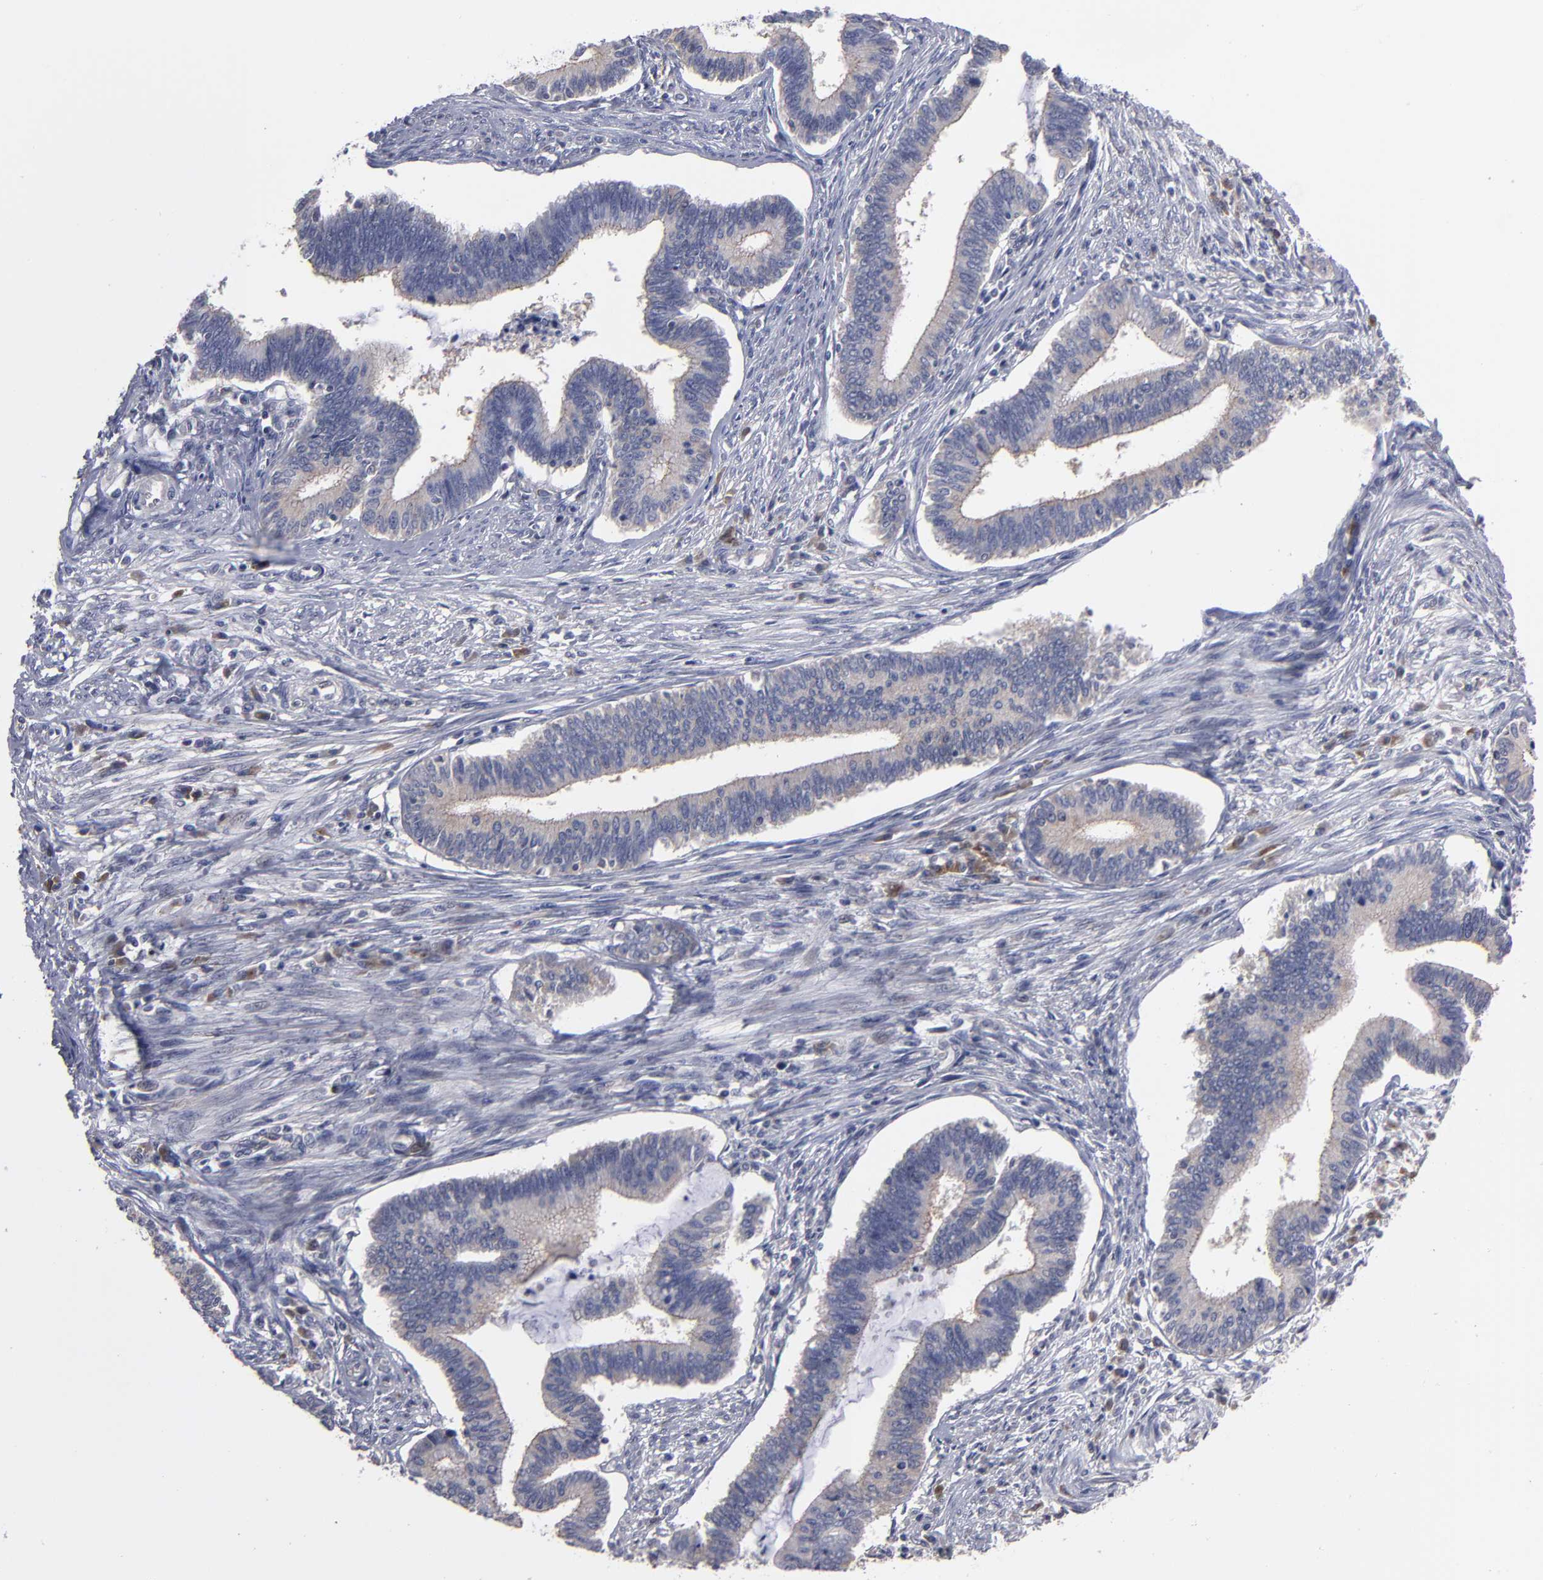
{"staining": {"intensity": "weak", "quantity": ">75%", "location": "cytoplasmic/membranous"}, "tissue": "cervical cancer", "cell_type": "Tumor cells", "image_type": "cancer", "snomed": [{"axis": "morphology", "description": "Adenocarcinoma, NOS"}, {"axis": "topography", "description": "Cervix"}], "caption": "High-magnification brightfield microscopy of cervical adenocarcinoma stained with DAB (brown) and counterstained with hematoxylin (blue). tumor cells exhibit weak cytoplasmic/membranous positivity is seen in approximately>75% of cells.", "gene": "CEP97", "patient": {"sex": "female", "age": 36}}